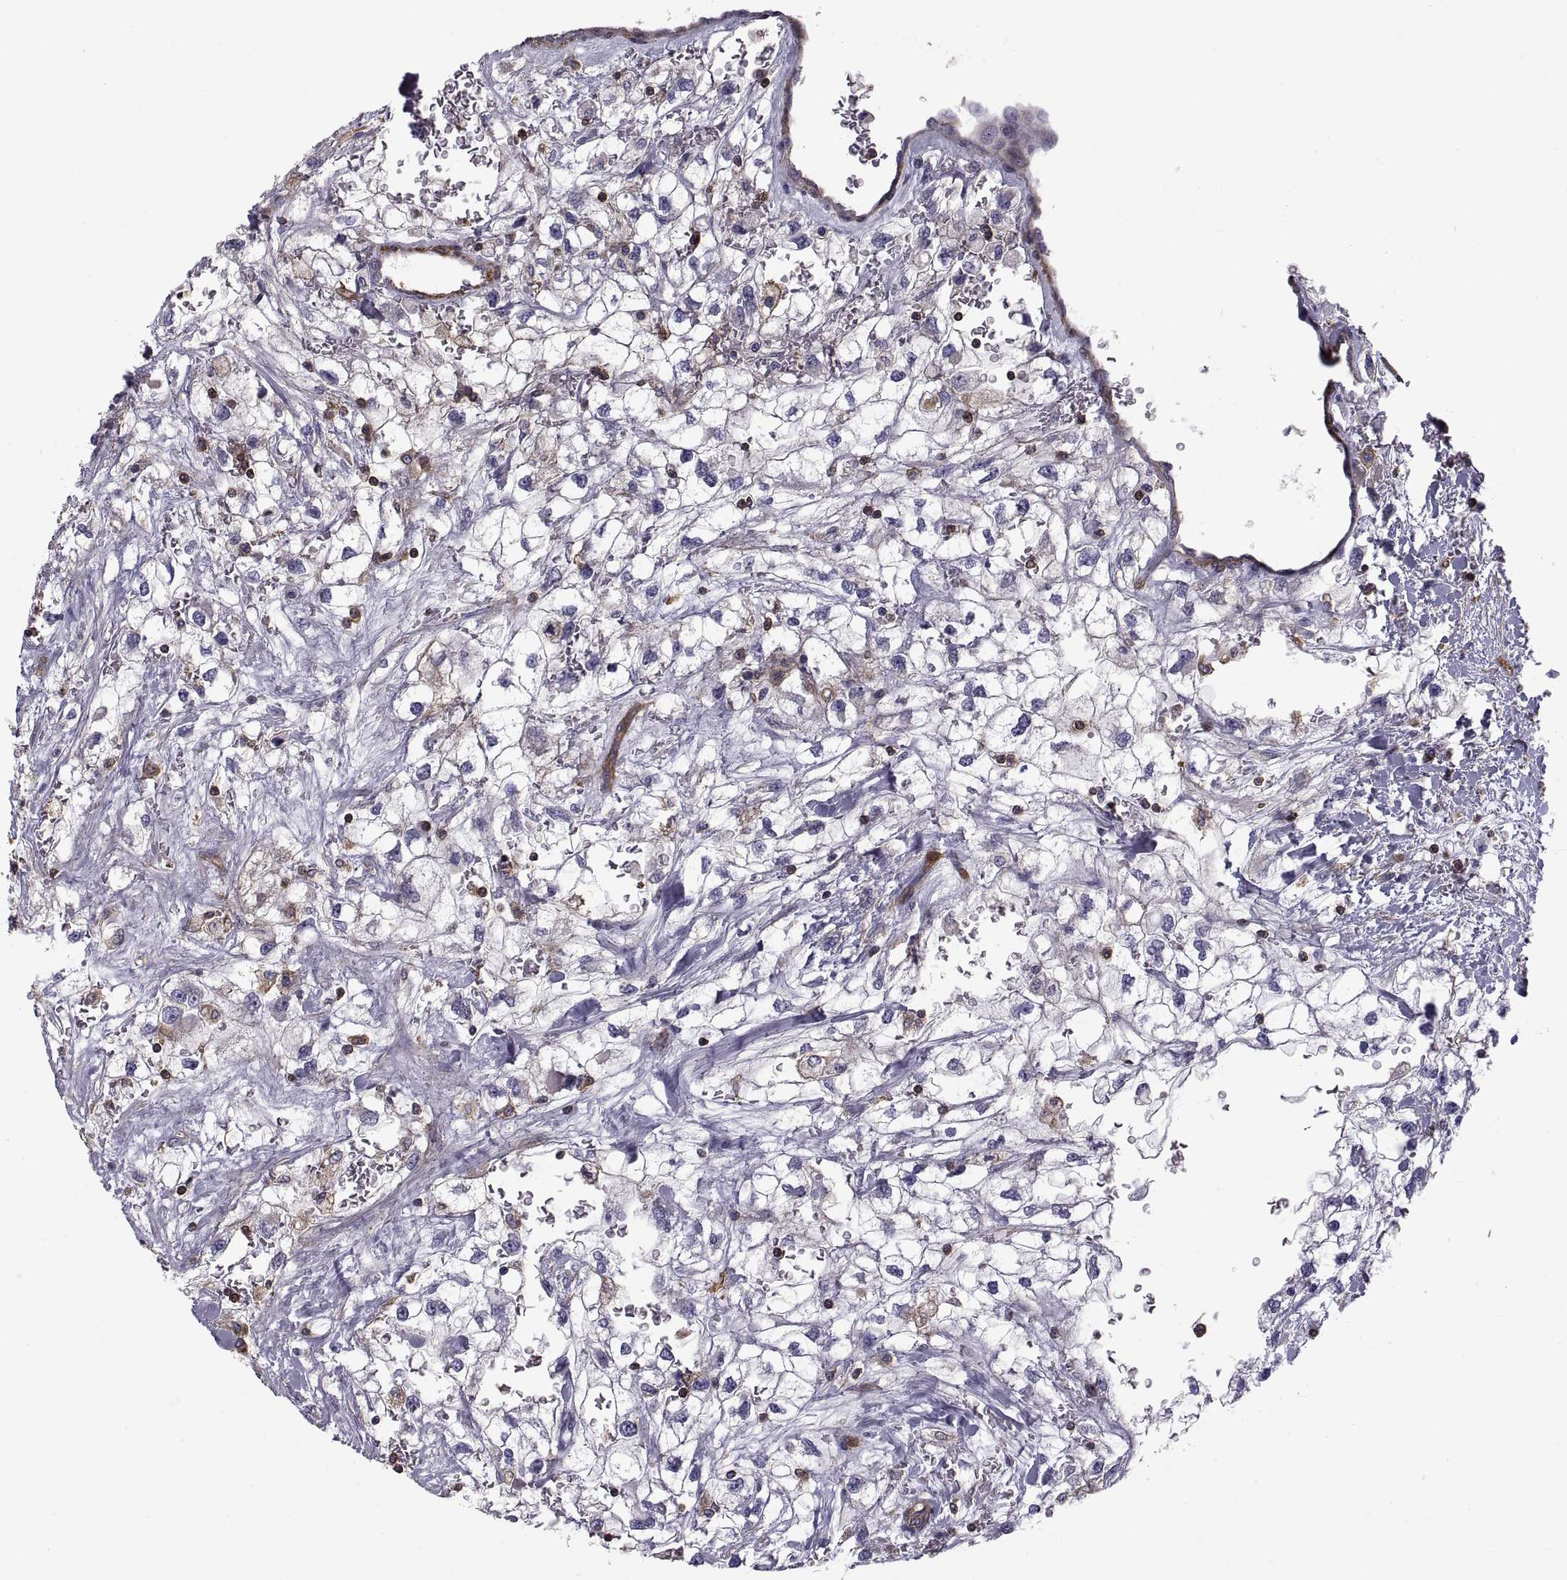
{"staining": {"intensity": "negative", "quantity": "none", "location": "none"}, "tissue": "renal cancer", "cell_type": "Tumor cells", "image_type": "cancer", "snomed": [{"axis": "morphology", "description": "Adenocarcinoma, NOS"}, {"axis": "topography", "description": "Kidney"}], "caption": "This histopathology image is of renal adenocarcinoma stained with immunohistochemistry to label a protein in brown with the nuclei are counter-stained blue. There is no expression in tumor cells.", "gene": "MYH9", "patient": {"sex": "male", "age": 59}}